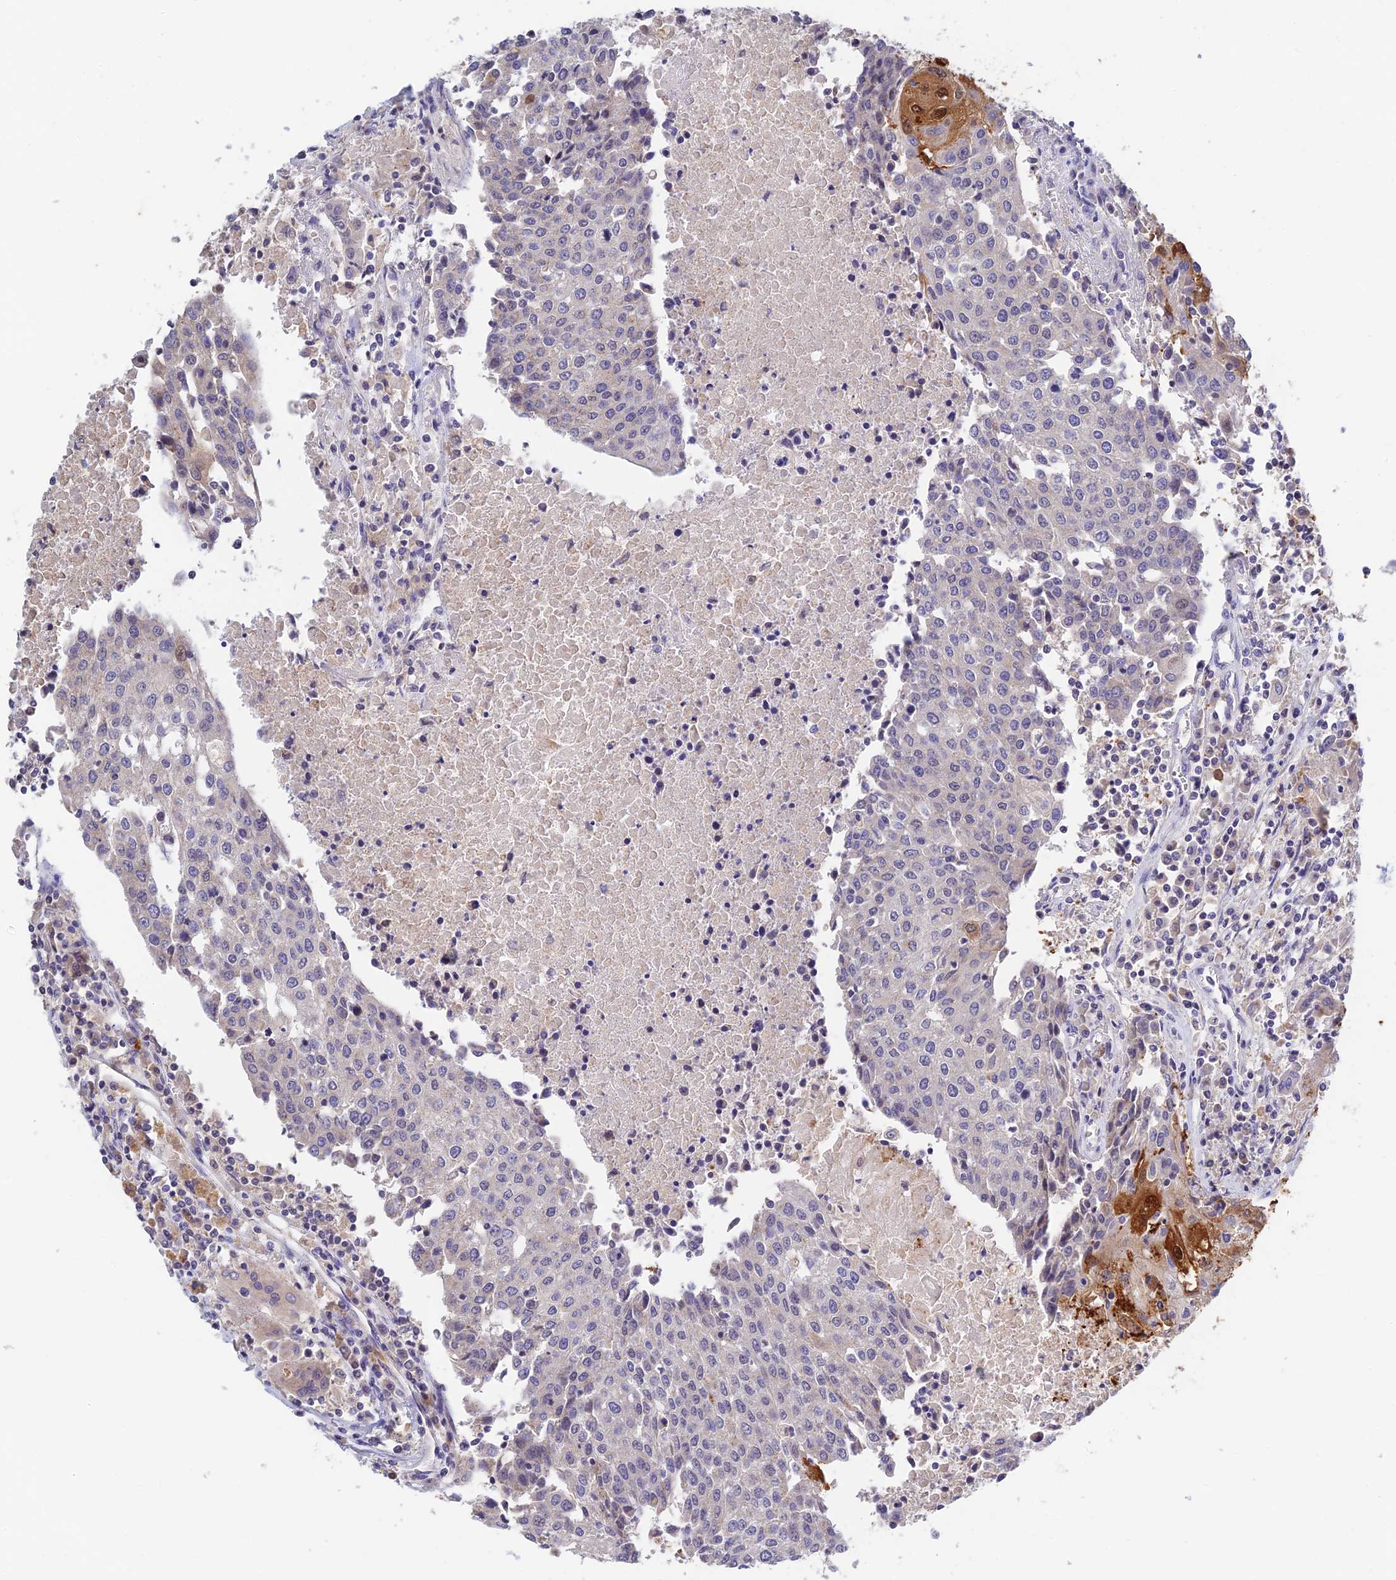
{"staining": {"intensity": "moderate", "quantity": "<25%", "location": "cytoplasmic/membranous"}, "tissue": "urothelial cancer", "cell_type": "Tumor cells", "image_type": "cancer", "snomed": [{"axis": "morphology", "description": "Urothelial carcinoma, High grade"}, {"axis": "topography", "description": "Urinary bladder"}], "caption": "DAB immunohistochemical staining of human high-grade urothelial carcinoma demonstrates moderate cytoplasmic/membranous protein expression in approximately <25% of tumor cells.", "gene": "CWH43", "patient": {"sex": "female", "age": 85}}